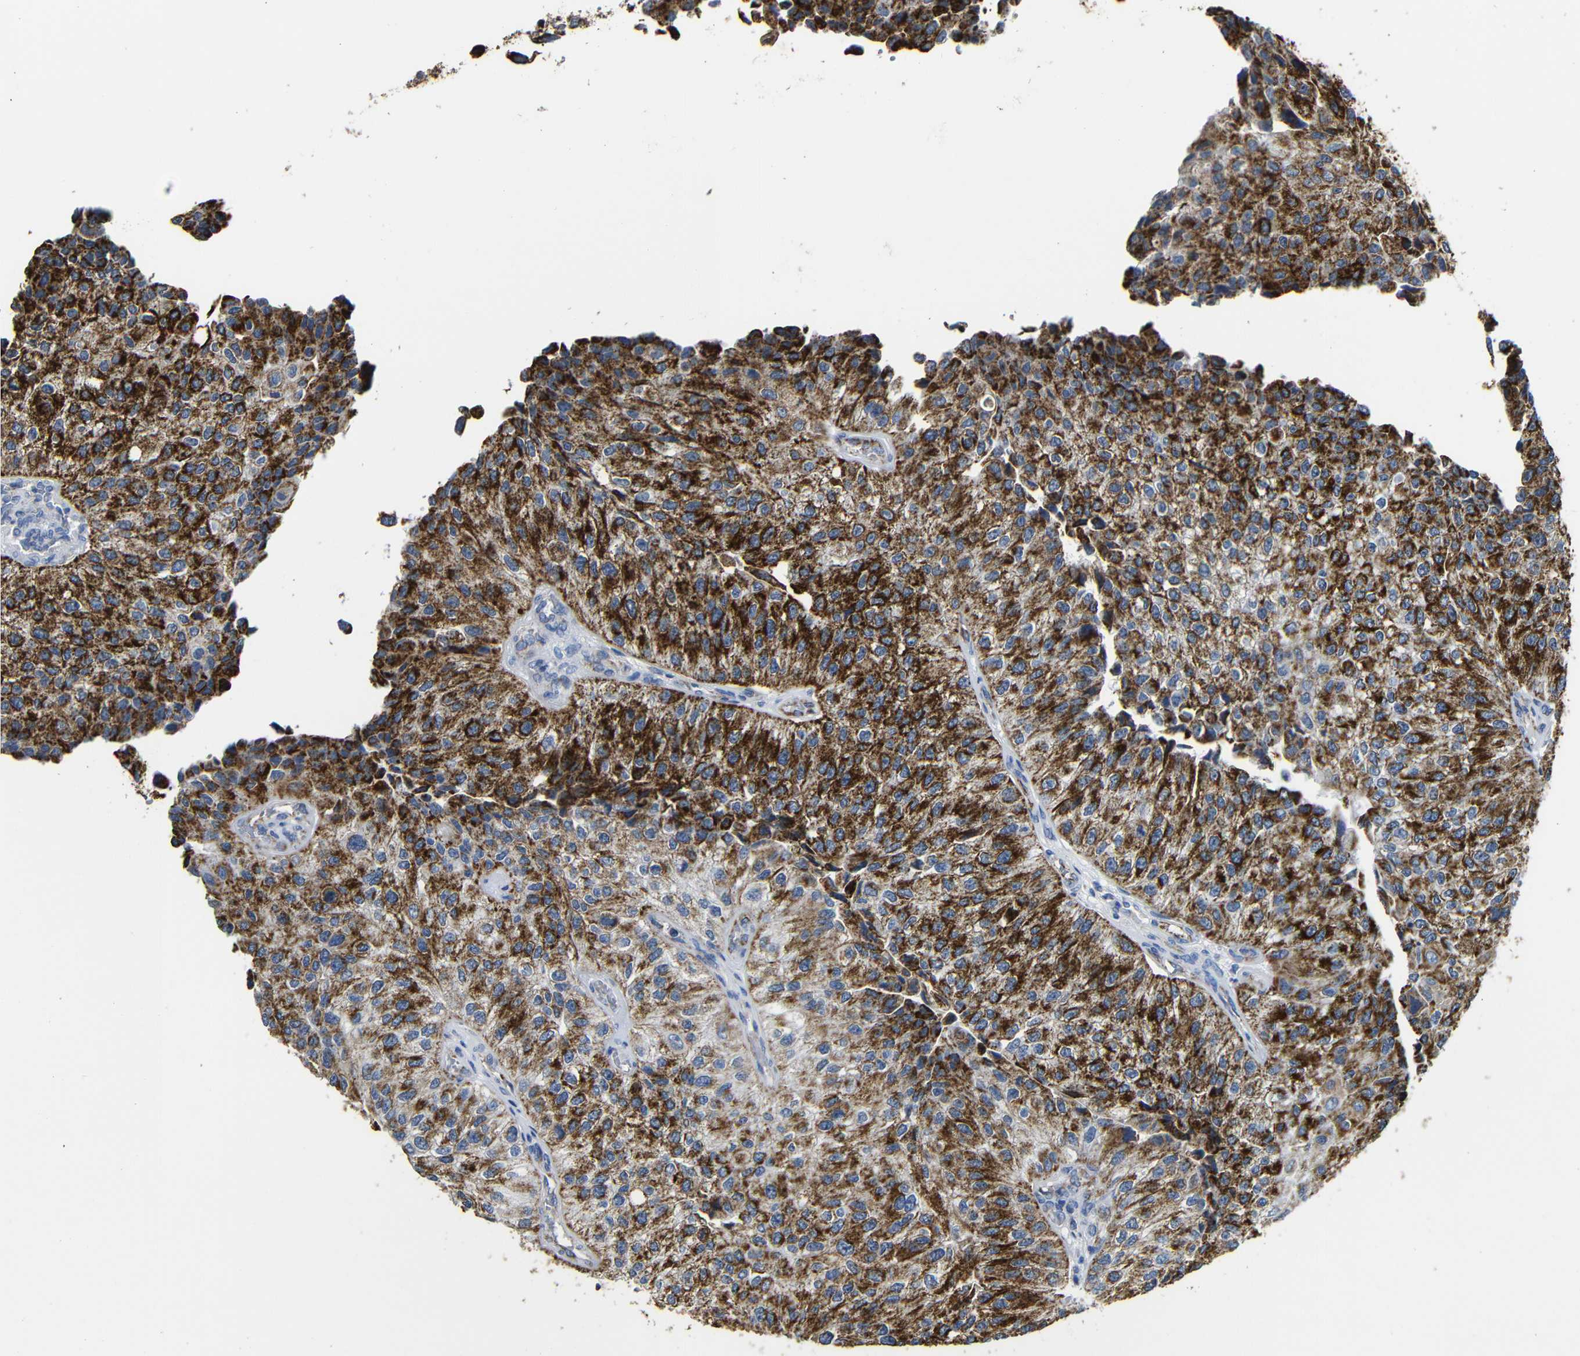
{"staining": {"intensity": "strong", "quantity": "25%-75%", "location": "cytoplasmic/membranous"}, "tissue": "urothelial cancer", "cell_type": "Tumor cells", "image_type": "cancer", "snomed": [{"axis": "morphology", "description": "Urothelial carcinoma, High grade"}, {"axis": "topography", "description": "Kidney"}, {"axis": "topography", "description": "Urinary bladder"}], "caption": "Human high-grade urothelial carcinoma stained with a protein marker reveals strong staining in tumor cells.", "gene": "MAOA", "patient": {"sex": "male", "age": 77}}